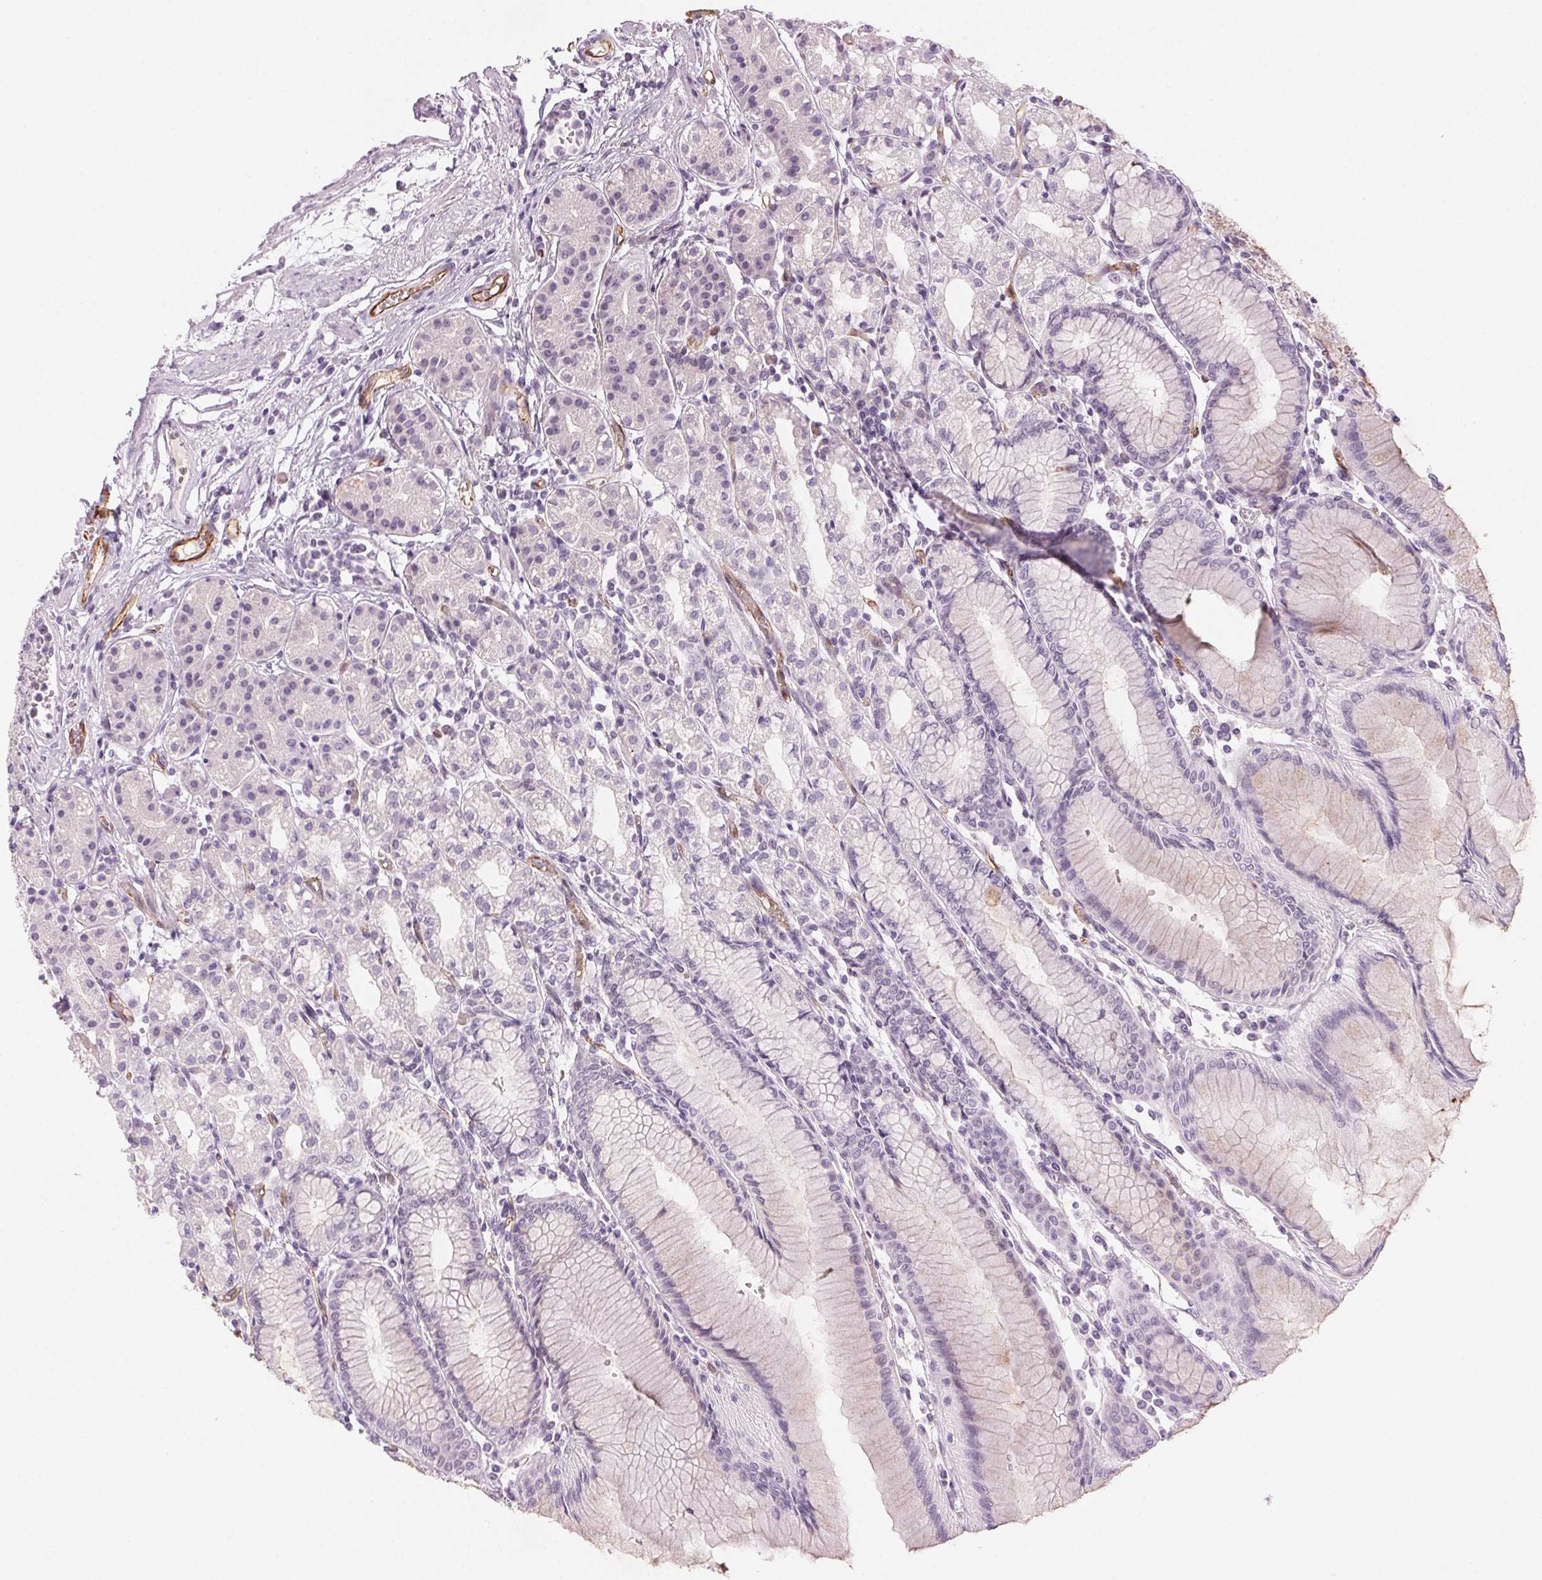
{"staining": {"intensity": "negative", "quantity": "none", "location": "none"}, "tissue": "stomach", "cell_type": "Glandular cells", "image_type": "normal", "snomed": [{"axis": "morphology", "description": "Normal tissue, NOS"}, {"axis": "topography", "description": "Skeletal muscle"}, {"axis": "topography", "description": "Stomach"}], "caption": "DAB immunohistochemical staining of benign human stomach exhibits no significant staining in glandular cells.", "gene": "AIF1L", "patient": {"sex": "female", "age": 57}}